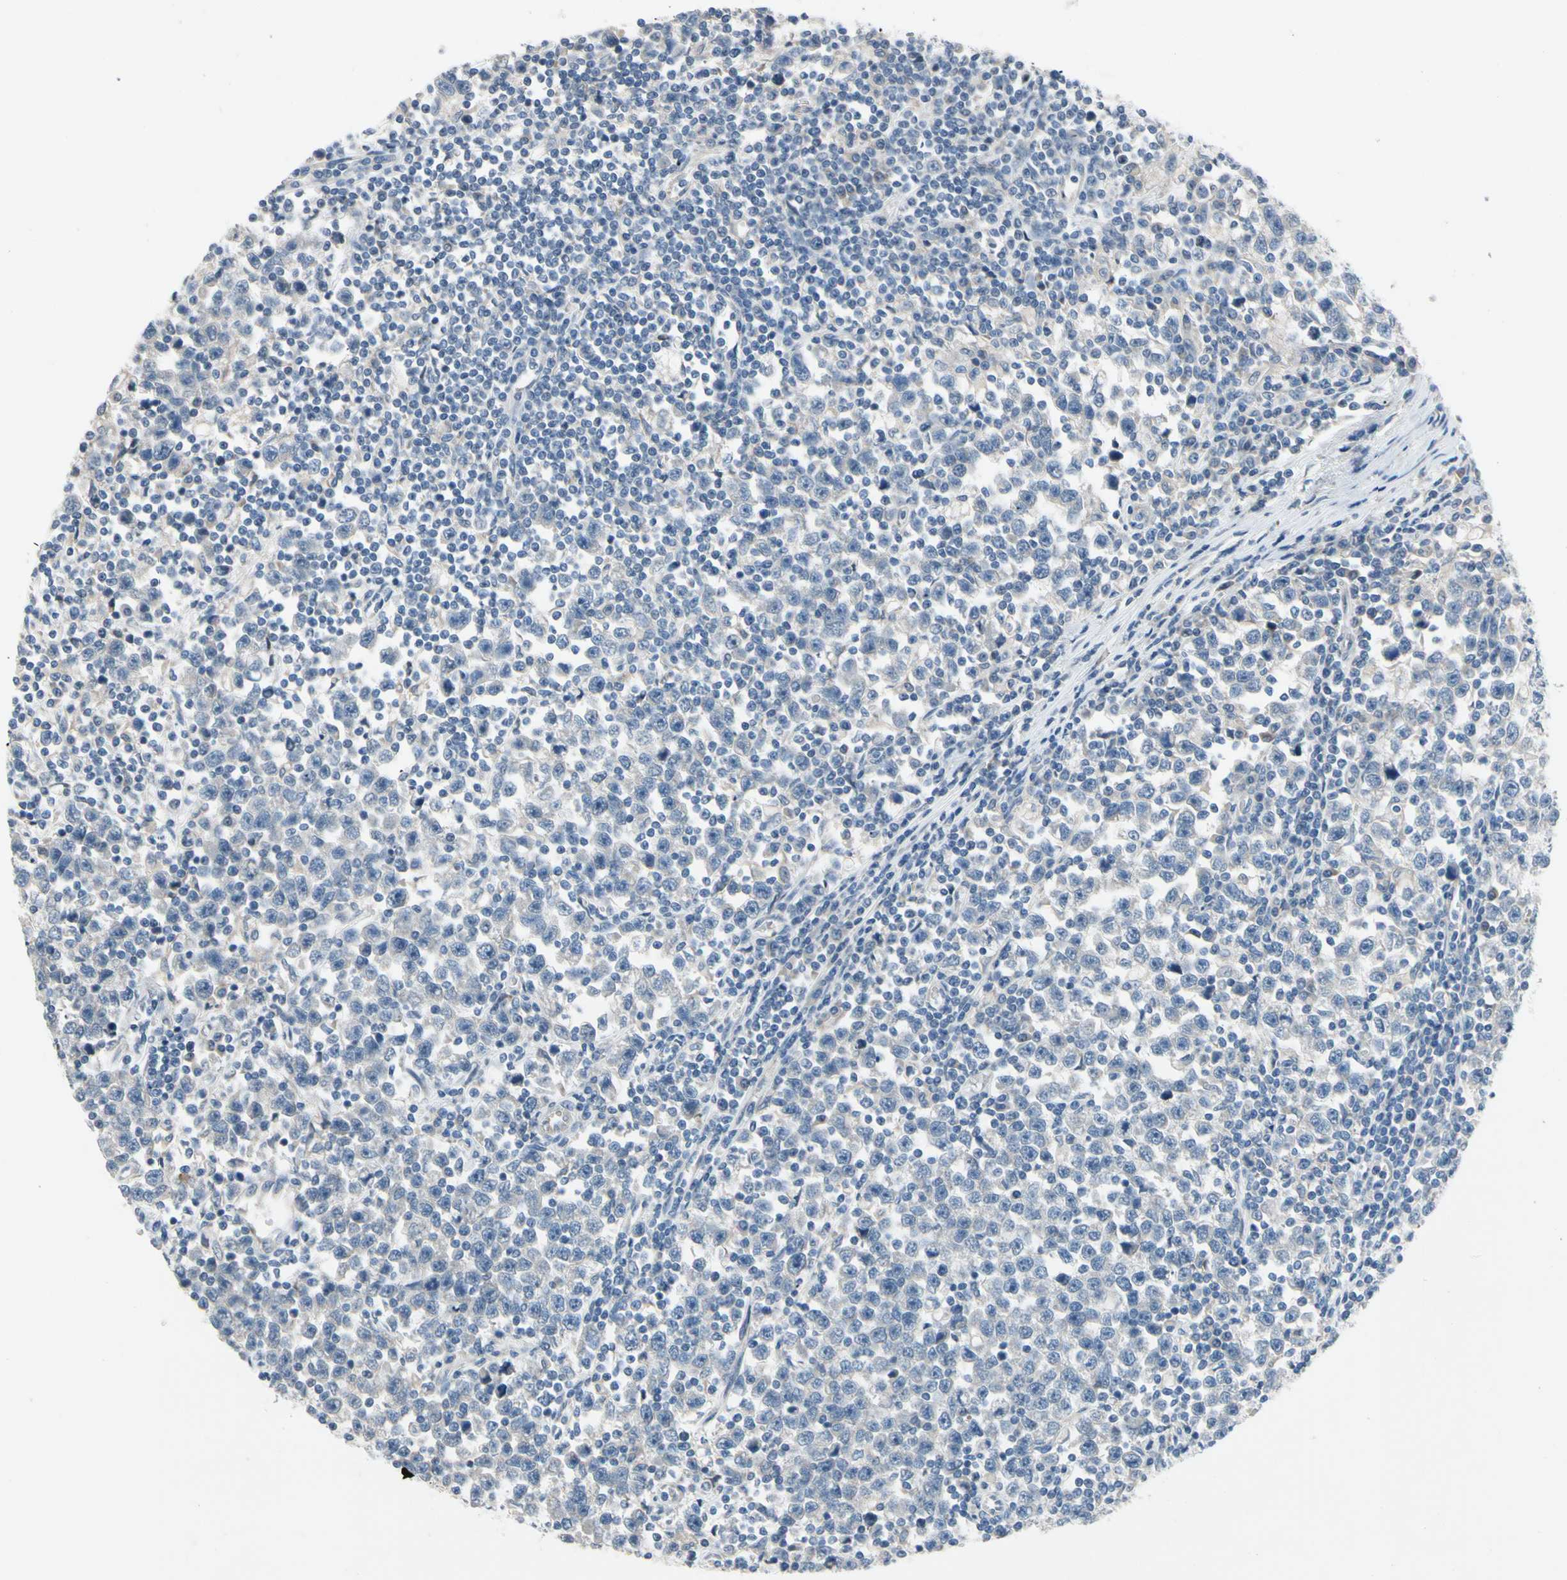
{"staining": {"intensity": "negative", "quantity": "none", "location": "none"}, "tissue": "testis cancer", "cell_type": "Tumor cells", "image_type": "cancer", "snomed": [{"axis": "morphology", "description": "Seminoma, NOS"}, {"axis": "topography", "description": "Testis"}], "caption": "Immunohistochemistry photomicrograph of neoplastic tissue: human testis cancer (seminoma) stained with DAB (3,3'-diaminobenzidine) reveals no significant protein expression in tumor cells.", "gene": "PIP5K1B", "patient": {"sex": "male", "age": 43}}